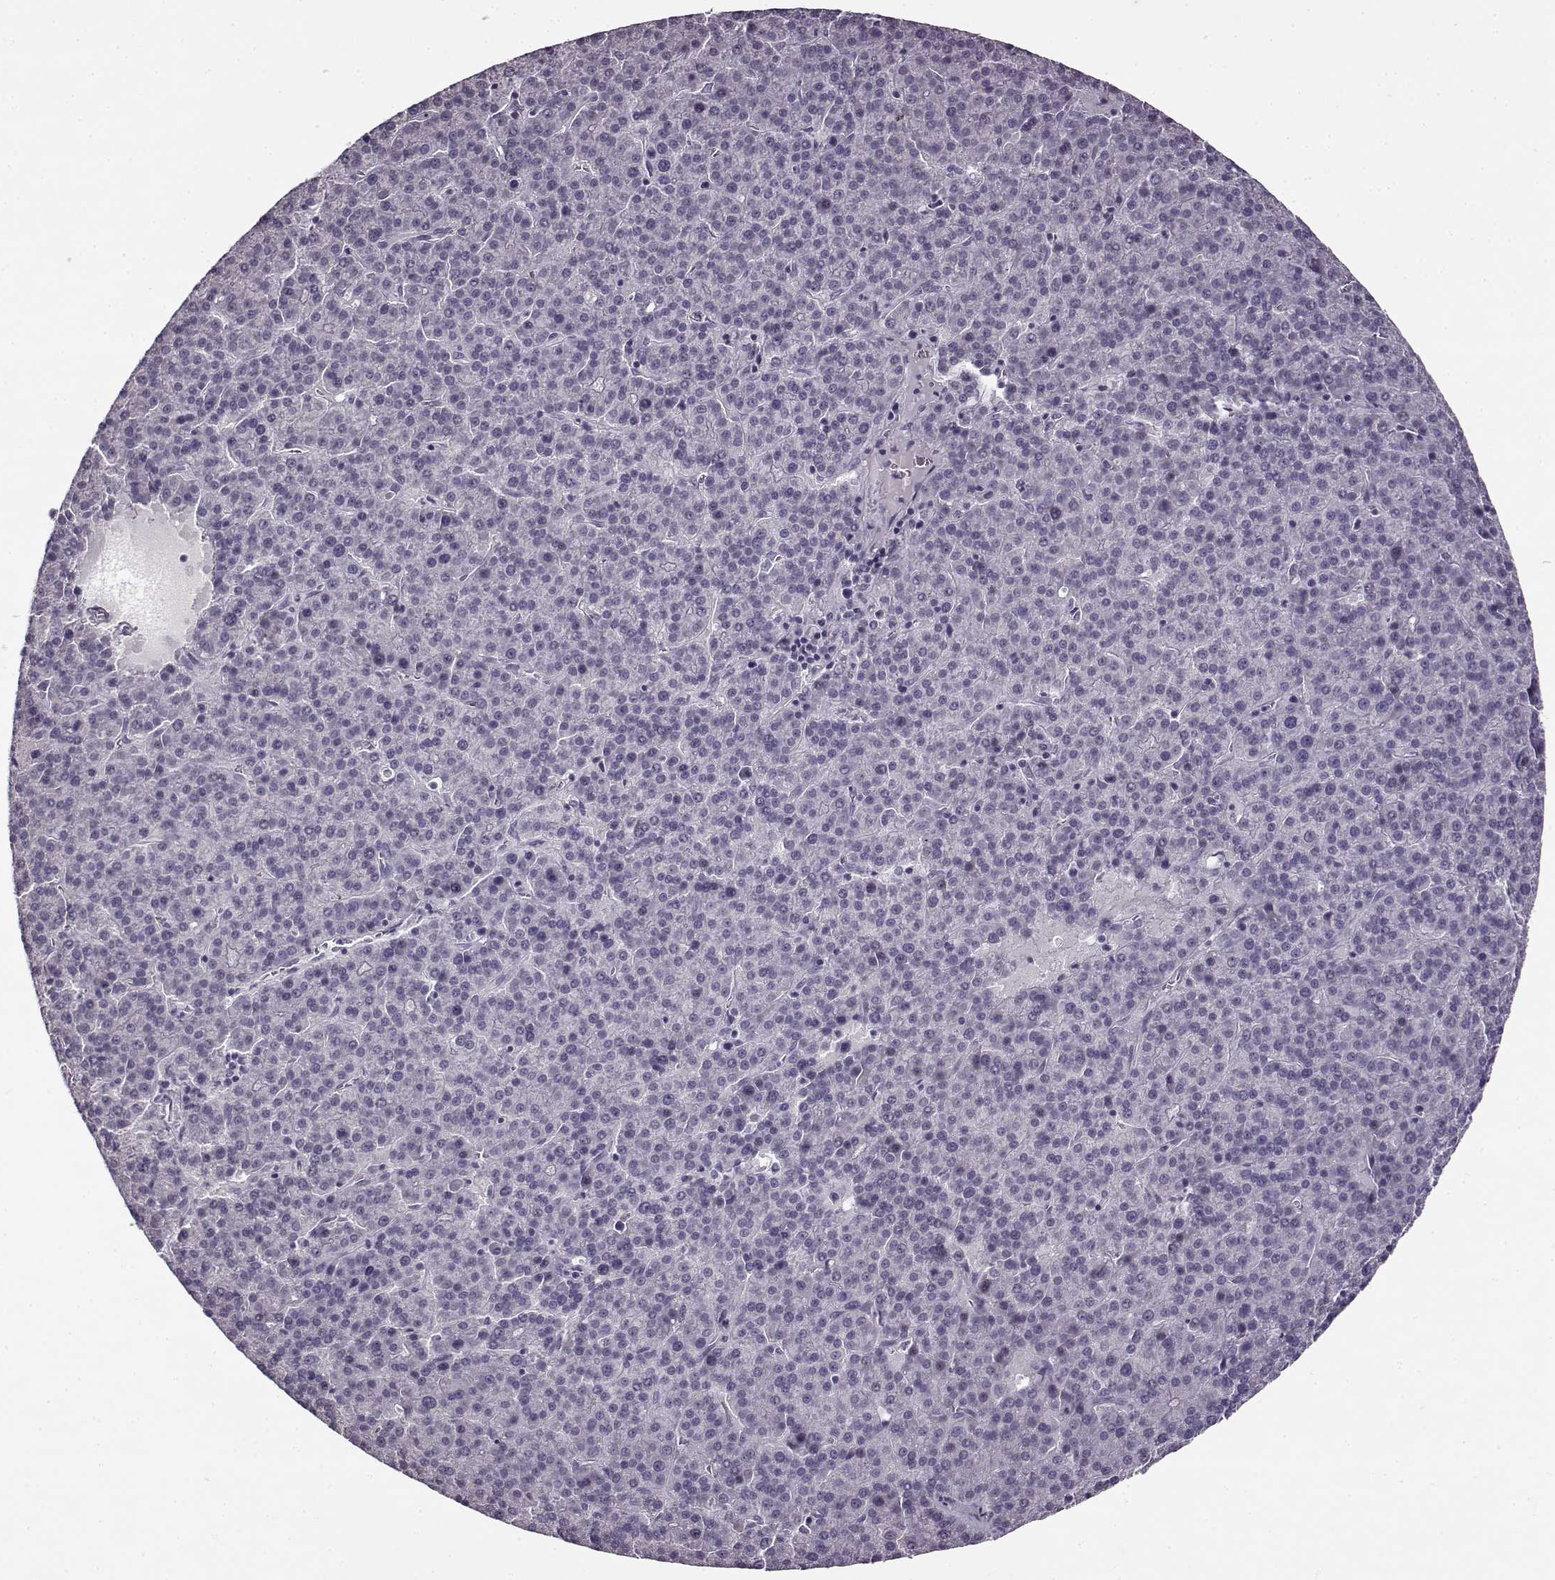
{"staining": {"intensity": "negative", "quantity": "none", "location": "none"}, "tissue": "liver cancer", "cell_type": "Tumor cells", "image_type": "cancer", "snomed": [{"axis": "morphology", "description": "Carcinoma, Hepatocellular, NOS"}, {"axis": "topography", "description": "Liver"}], "caption": "The IHC photomicrograph has no significant expression in tumor cells of liver cancer tissue.", "gene": "FSHB", "patient": {"sex": "female", "age": 58}}